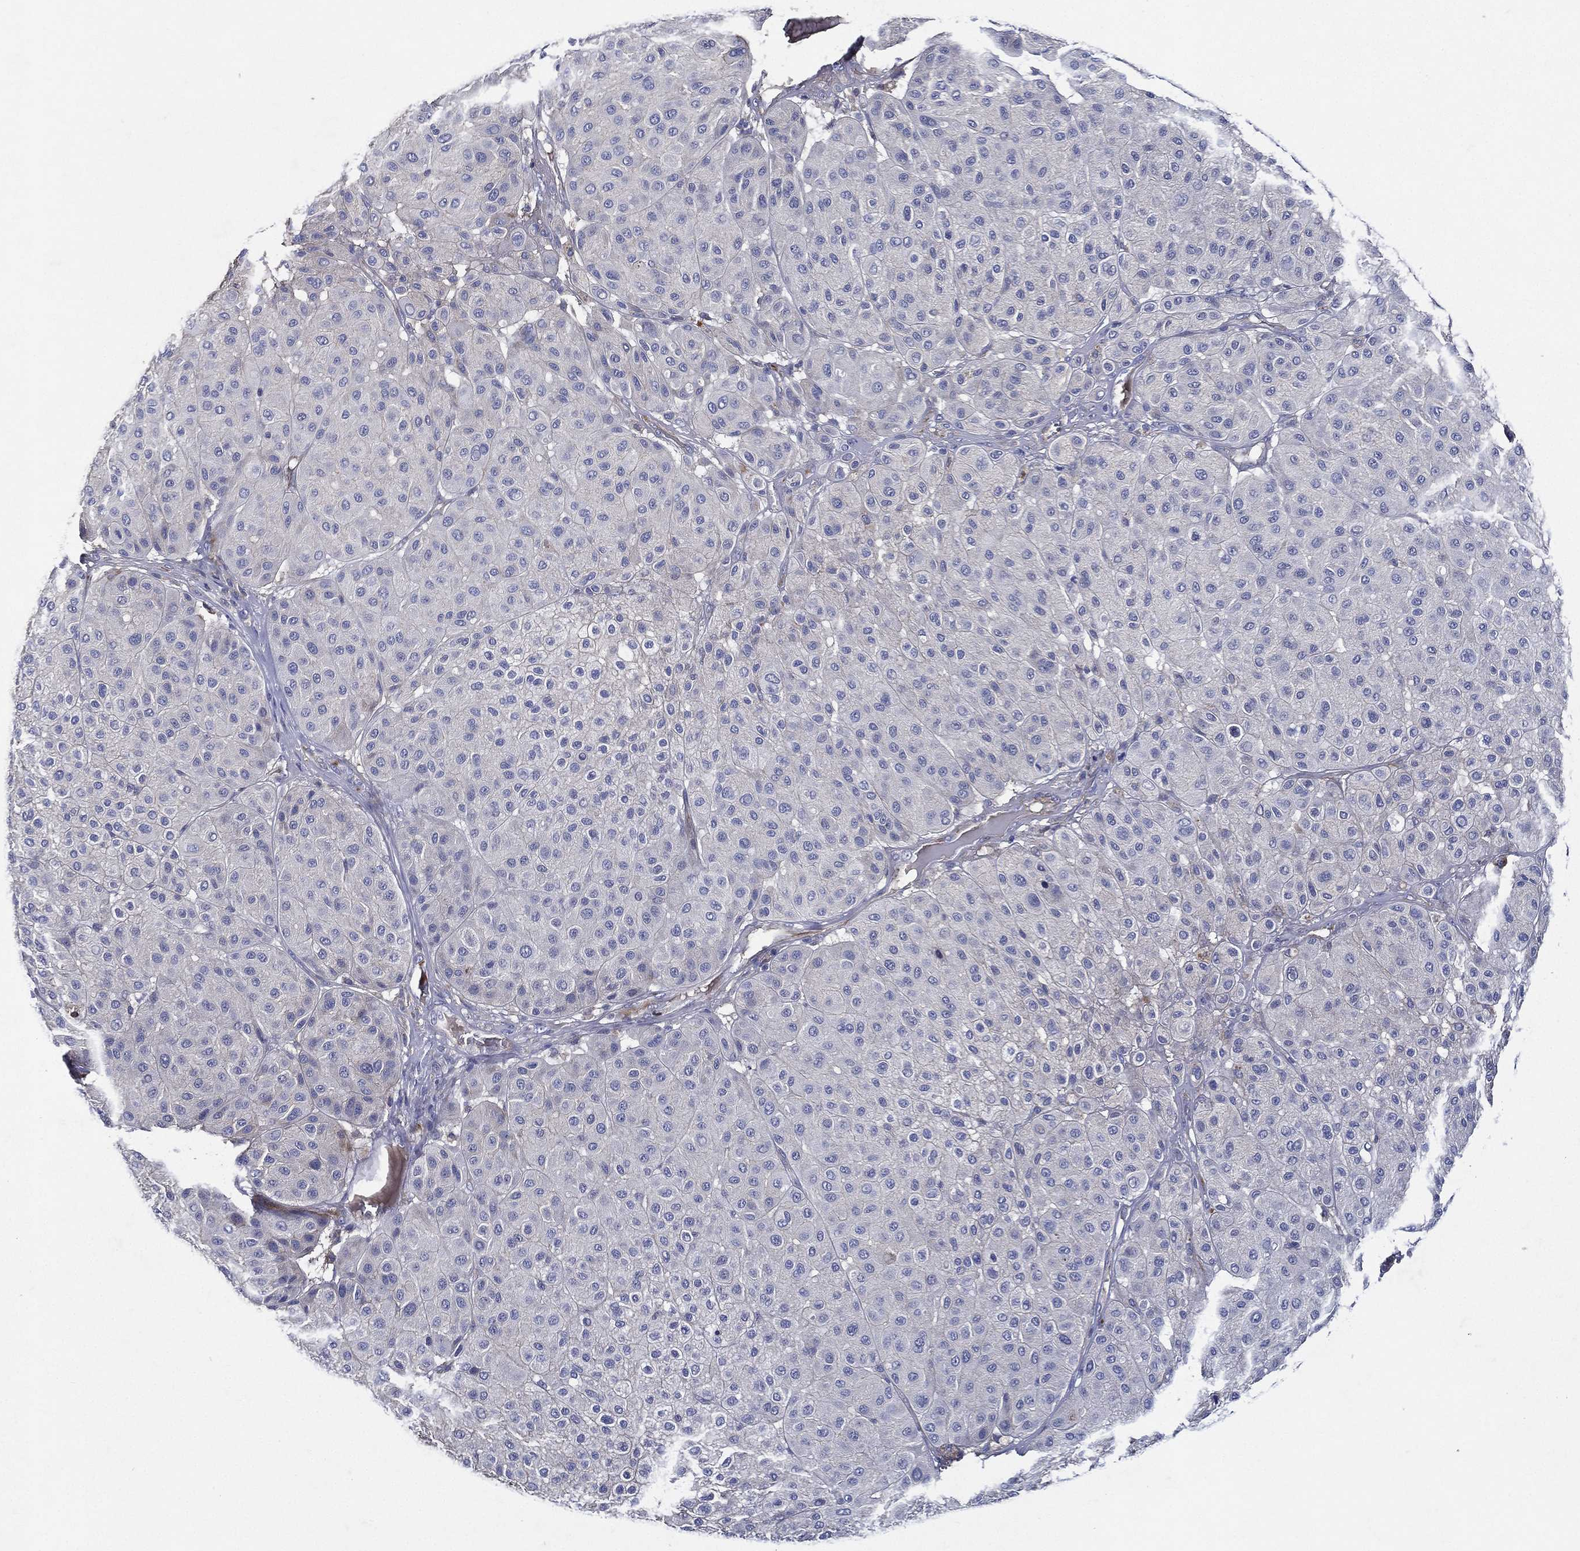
{"staining": {"intensity": "negative", "quantity": "none", "location": "none"}, "tissue": "melanoma", "cell_type": "Tumor cells", "image_type": "cancer", "snomed": [{"axis": "morphology", "description": "Malignant melanoma, Metastatic site"}, {"axis": "topography", "description": "Smooth muscle"}], "caption": "IHC histopathology image of neoplastic tissue: human melanoma stained with DAB (3,3'-diaminobenzidine) exhibits no significant protein expression in tumor cells.", "gene": "TMPRSS11D", "patient": {"sex": "male", "age": 41}}